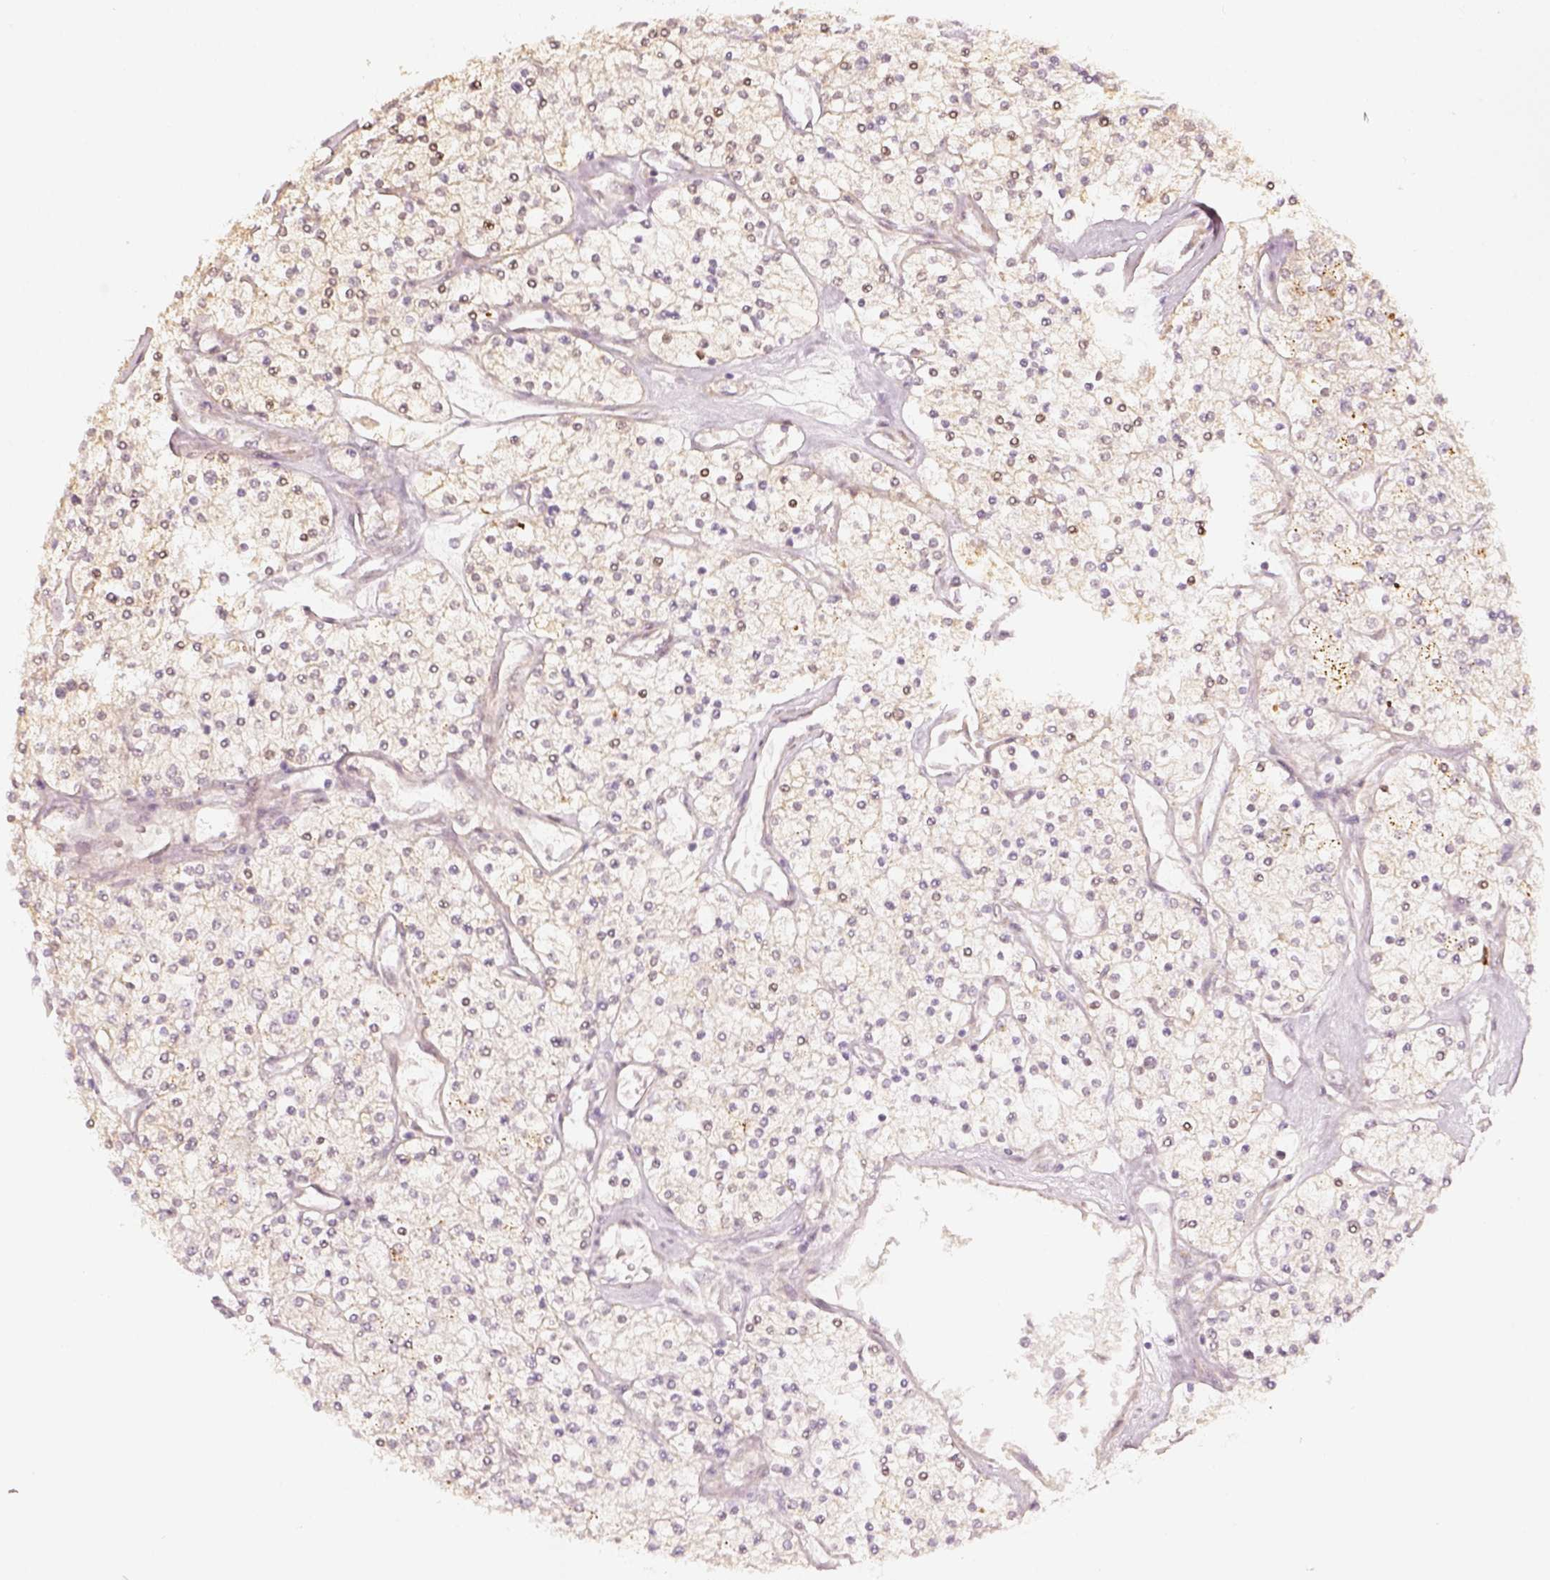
{"staining": {"intensity": "moderate", "quantity": "<25%", "location": "nuclear"}, "tissue": "renal cancer", "cell_type": "Tumor cells", "image_type": "cancer", "snomed": [{"axis": "morphology", "description": "Adenocarcinoma, NOS"}, {"axis": "topography", "description": "Kidney"}], "caption": "Approximately <25% of tumor cells in human renal adenocarcinoma reveal moderate nuclear protein positivity as visualized by brown immunohistochemical staining.", "gene": "EAF2", "patient": {"sex": "male", "age": 80}}